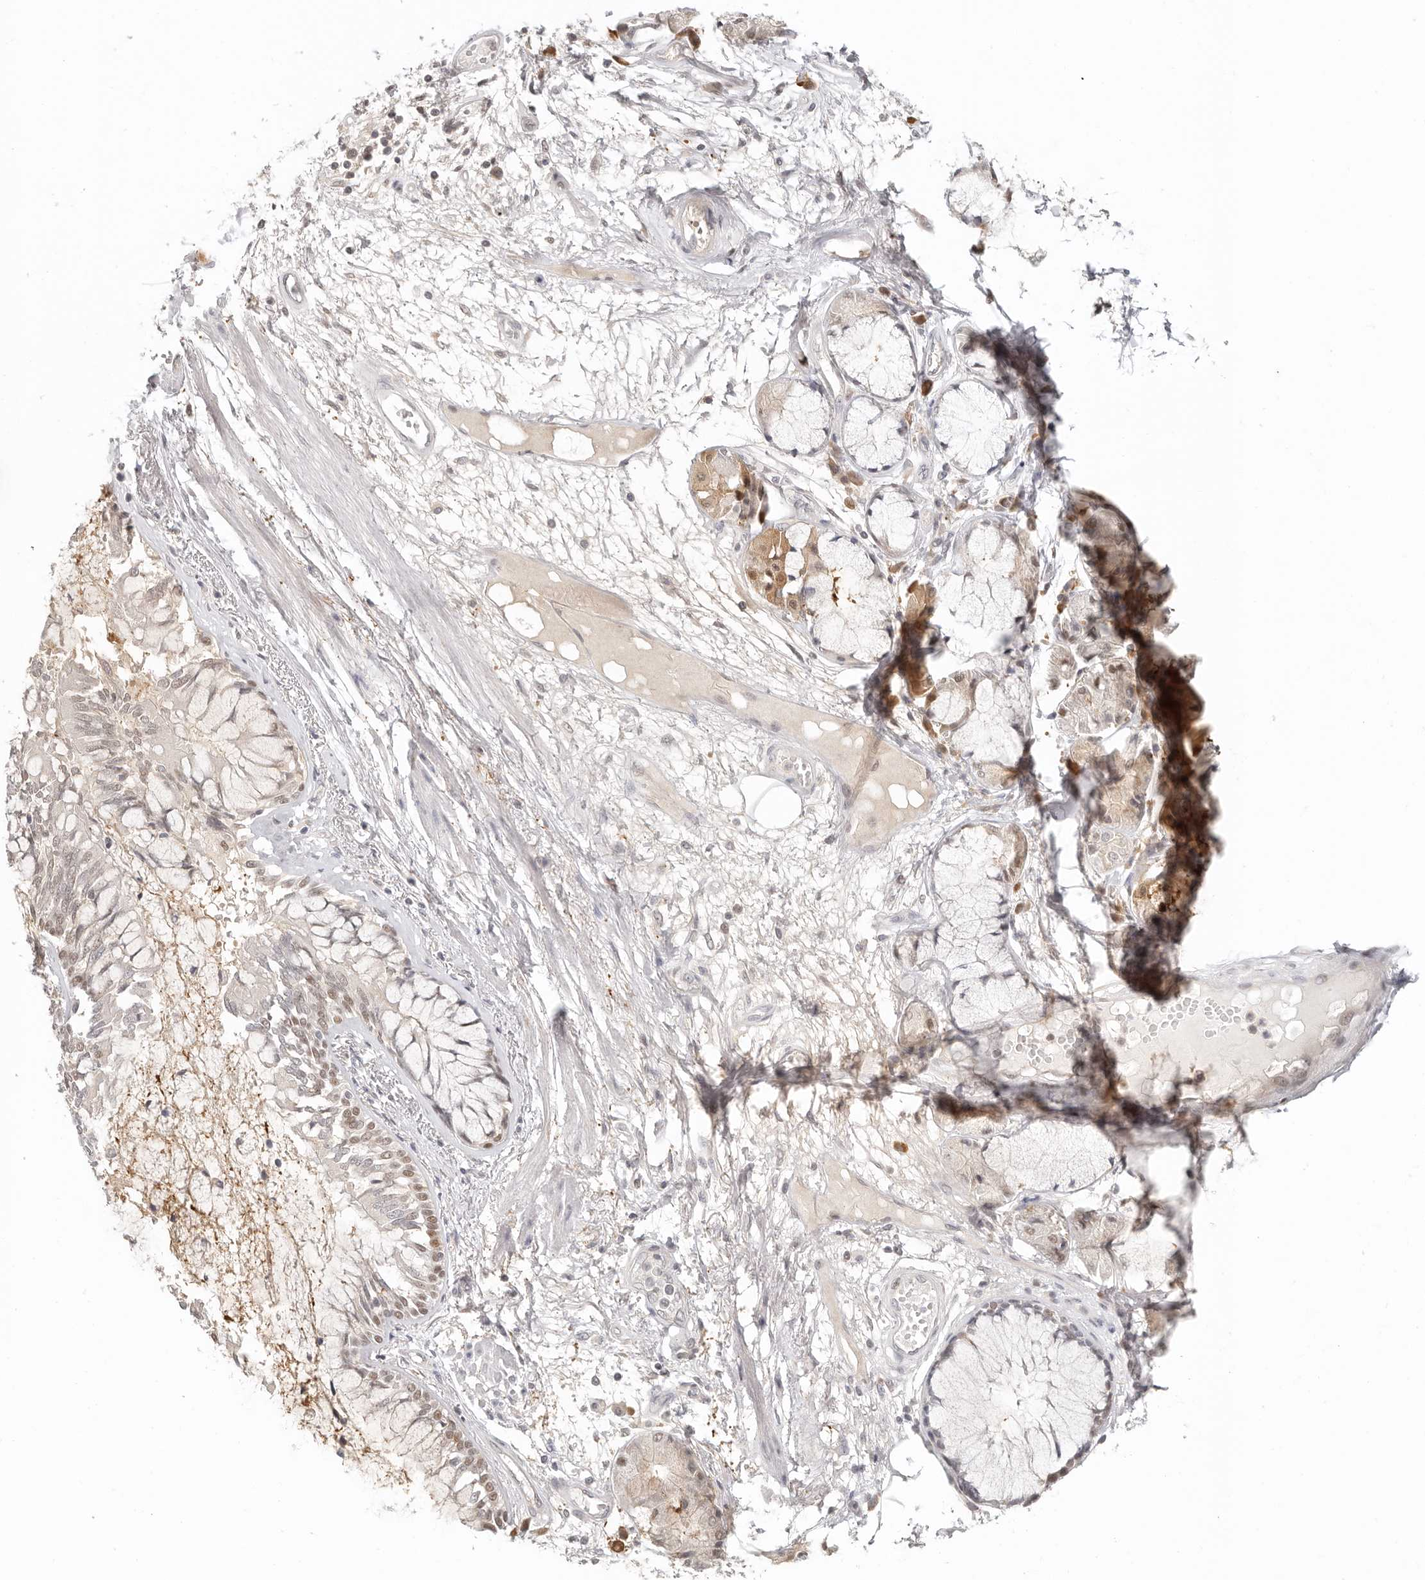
{"staining": {"intensity": "negative", "quantity": "none", "location": "none"}, "tissue": "adipose tissue", "cell_type": "Adipocytes", "image_type": "normal", "snomed": [{"axis": "morphology", "description": "Normal tissue, NOS"}, {"axis": "topography", "description": "Bronchus"}], "caption": "Photomicrograph shows no significant protein staining in adipocytes of benign adipose tissue.", "gene": "LARP7", "patient": {"sex": "male", "age": 66}}